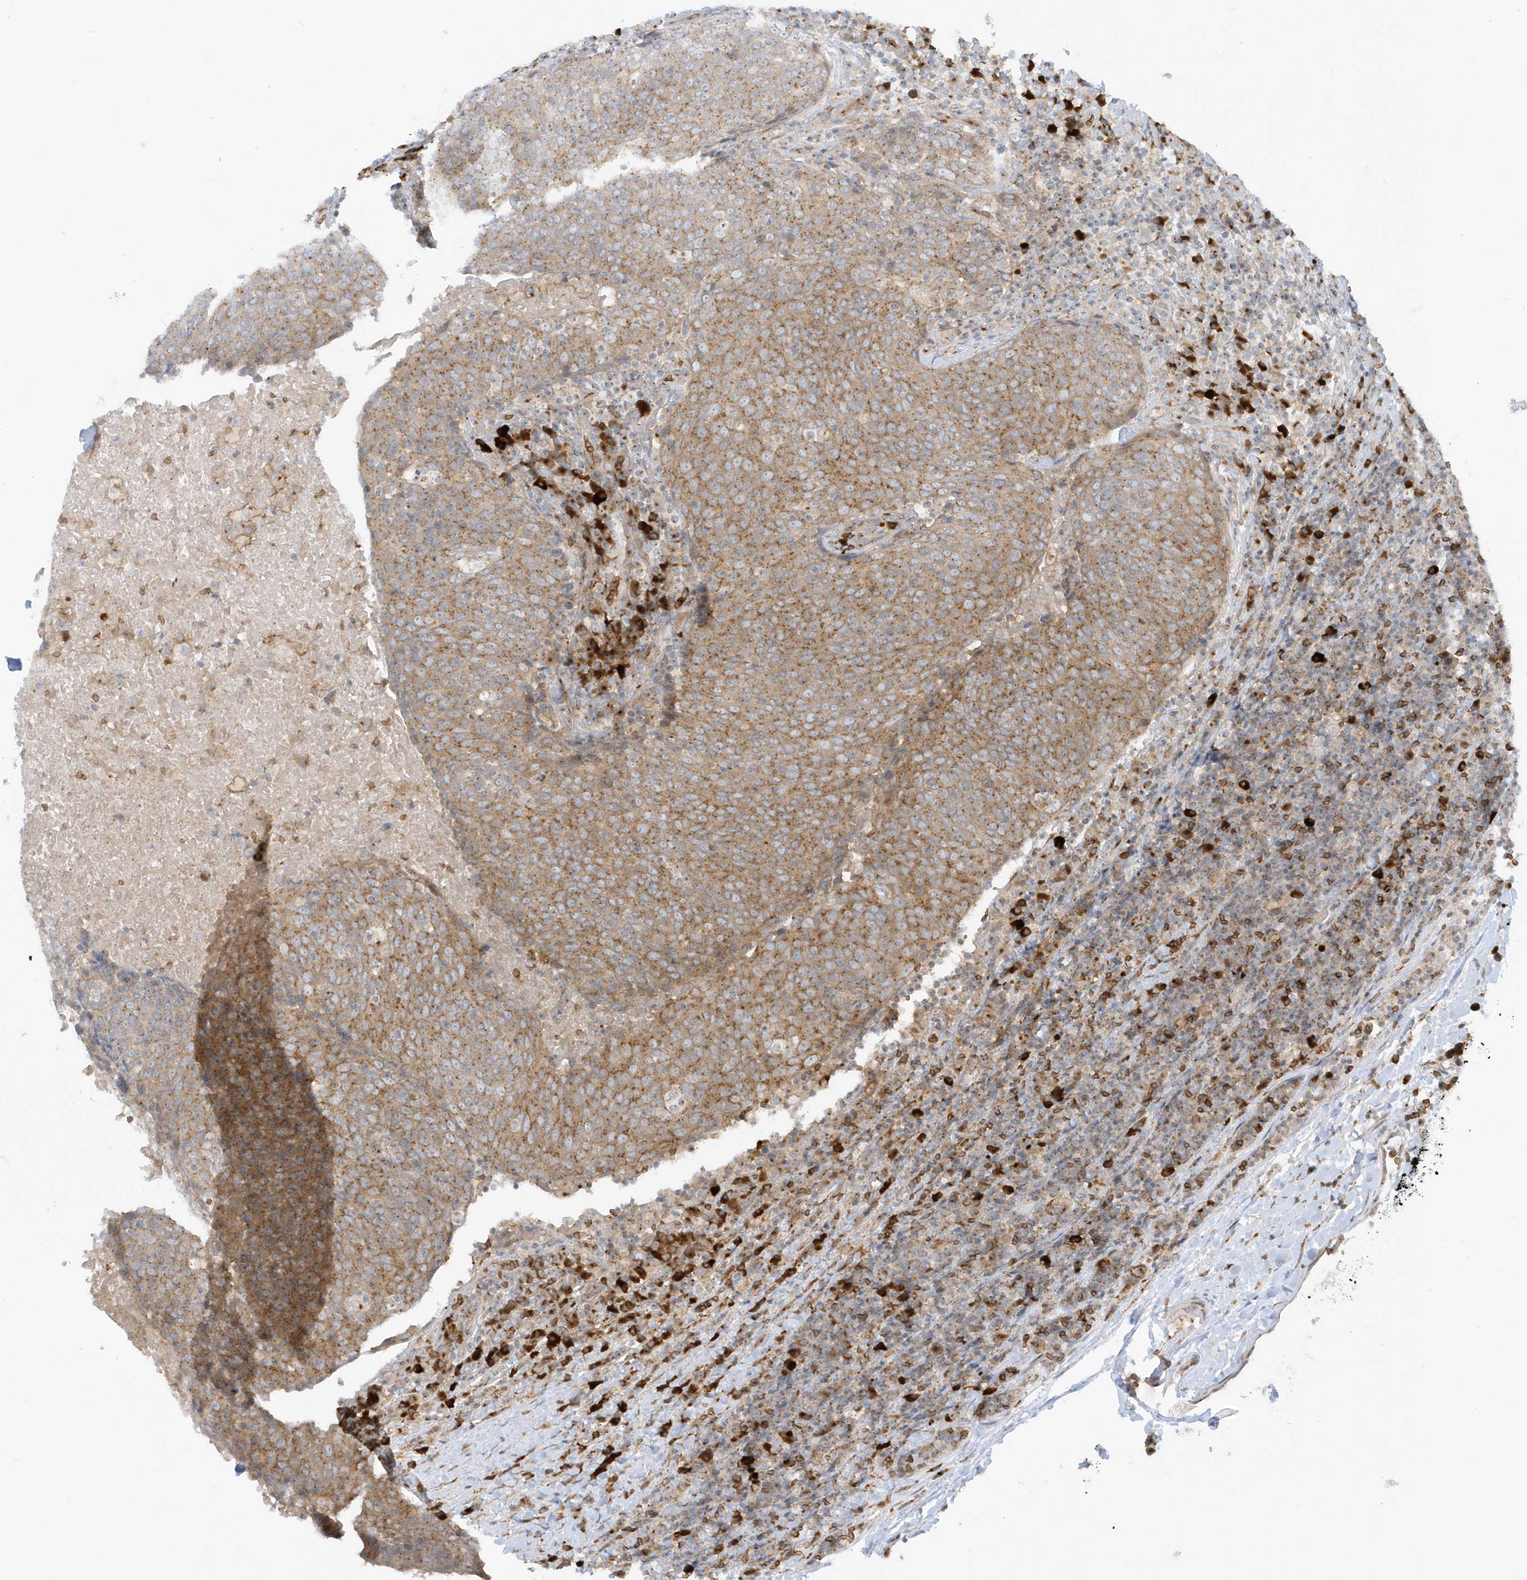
{"staining": {"intensity": "moderate", "quantity": ">75%", "location": "cytoplasmic/membranous"}, "tissue": "head and neck cancer", "cell_type": "Tumor cells", "image_type": "cancer", "snomed": [{"axis": "morphology", "description": "Squamous cell carcinoma, NOS"}, {"axis": "morphology", "description": "Squamous cell carcinoma, metastatic, NOS"}, {"axis": "topography", "description": "Lymph node"}, {"axis": "topography", "description": "Head-Neck"}], "caption": "Head and neck cancer (squamous cell carcinoma) was stained to show a protein in brown. There is medium levels of moderate cytoplasmic/membranous positivity in about >75% of tumor cells.", "gene": "RPP40", "patient": {"sex": "male", "age": 62}}